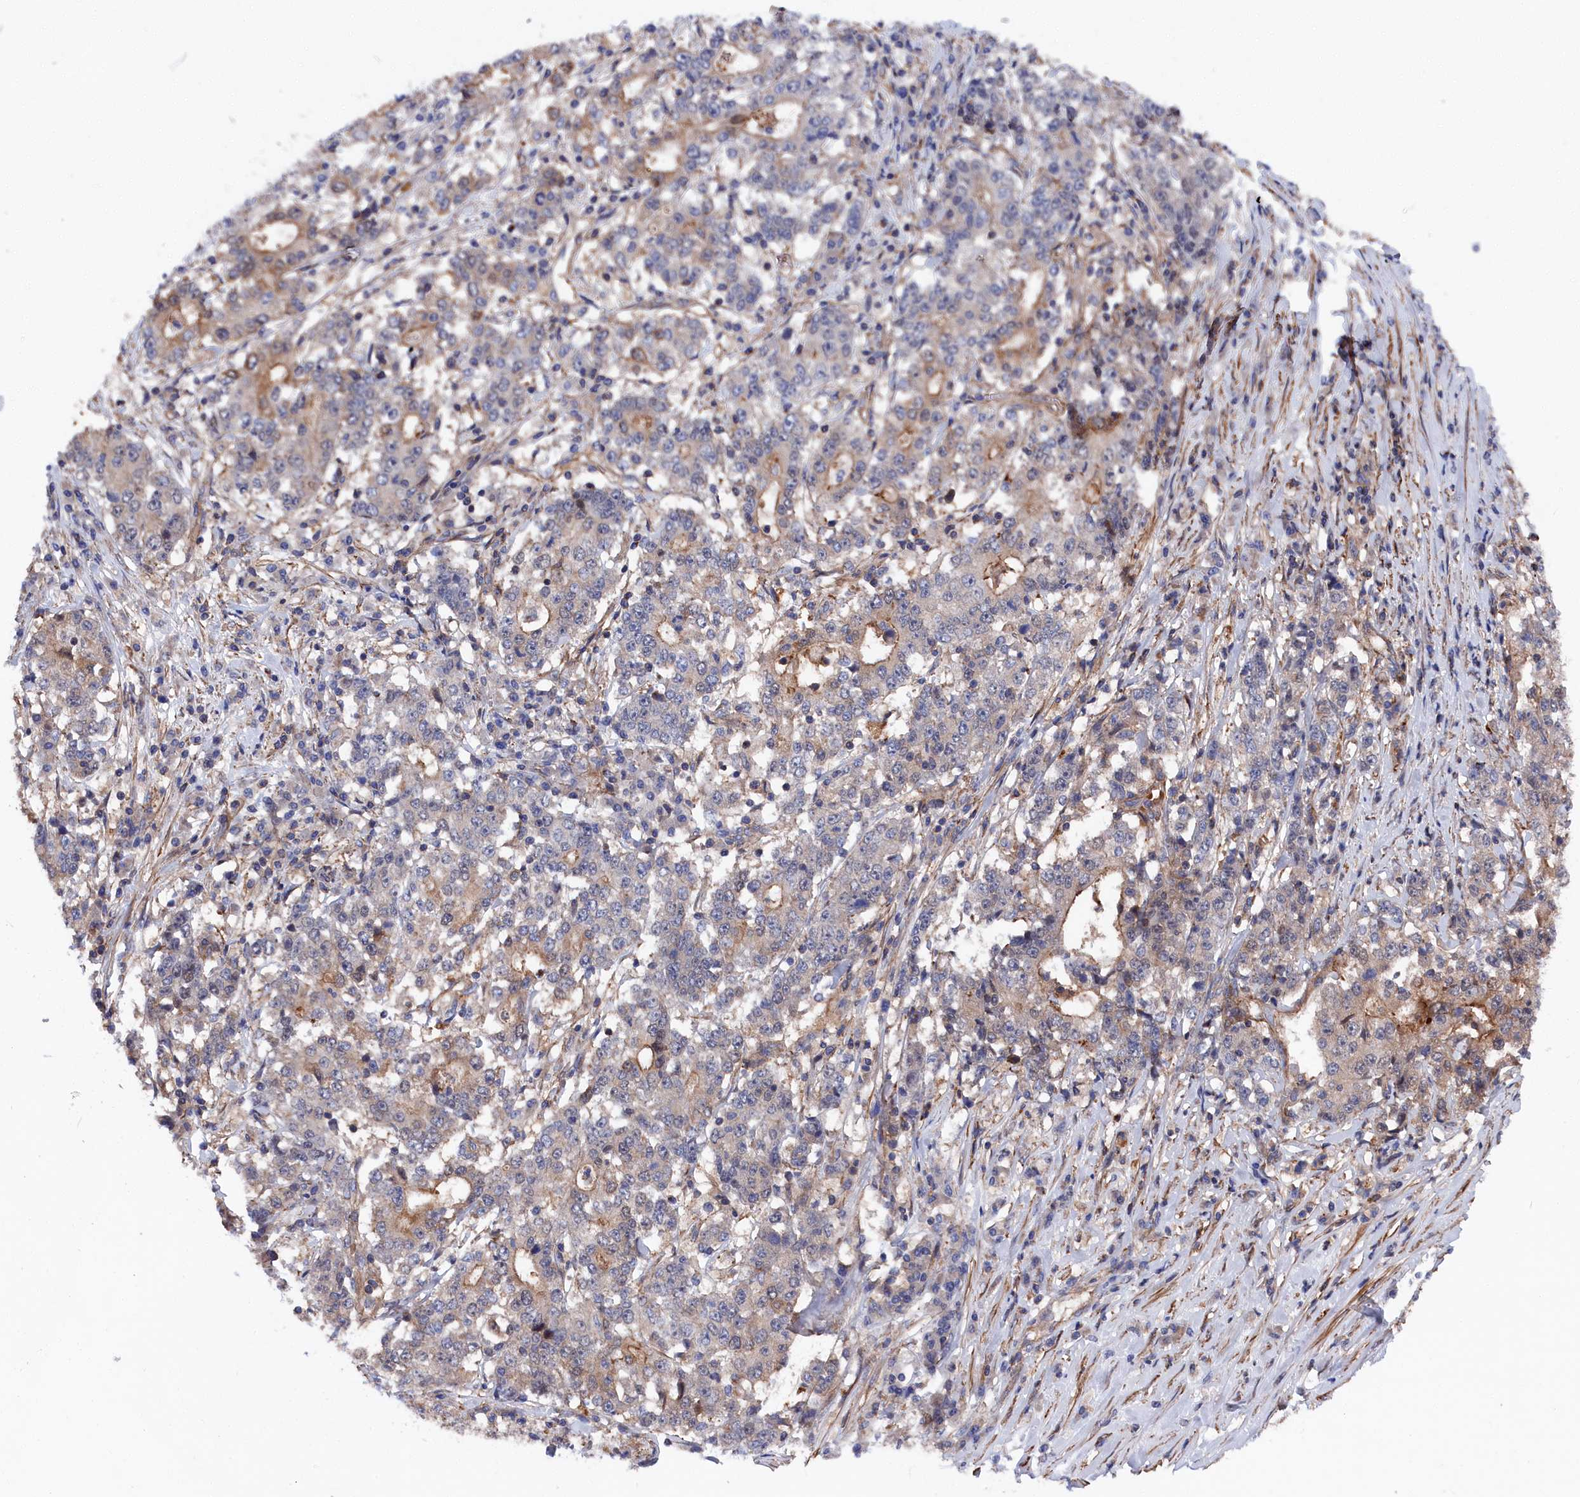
{"staining": {"intensity": "weak", "quantity": "25%-75%", "location": "cytoplasmic/membranous"}, "tissue": "stomach cancer", "cell_type": "Tumor cells", "image_type": "cancer", "snomed": [{"axis": "morphology", "description": "Adenocarcinoma, NOS"}, {"axis": "topography", "description": "Stomach"}], "caption": "DAB (3,3'-diaminobenzidine) immunohistochemical staining of stomach cancer (adenocarcinoma) exhibits weak cytoplasmic/membranous protein positivity in approximately 25%-75% of tumor cells.", "gene": "LDHD", "patient": {"sex": "male", "age": 59}}